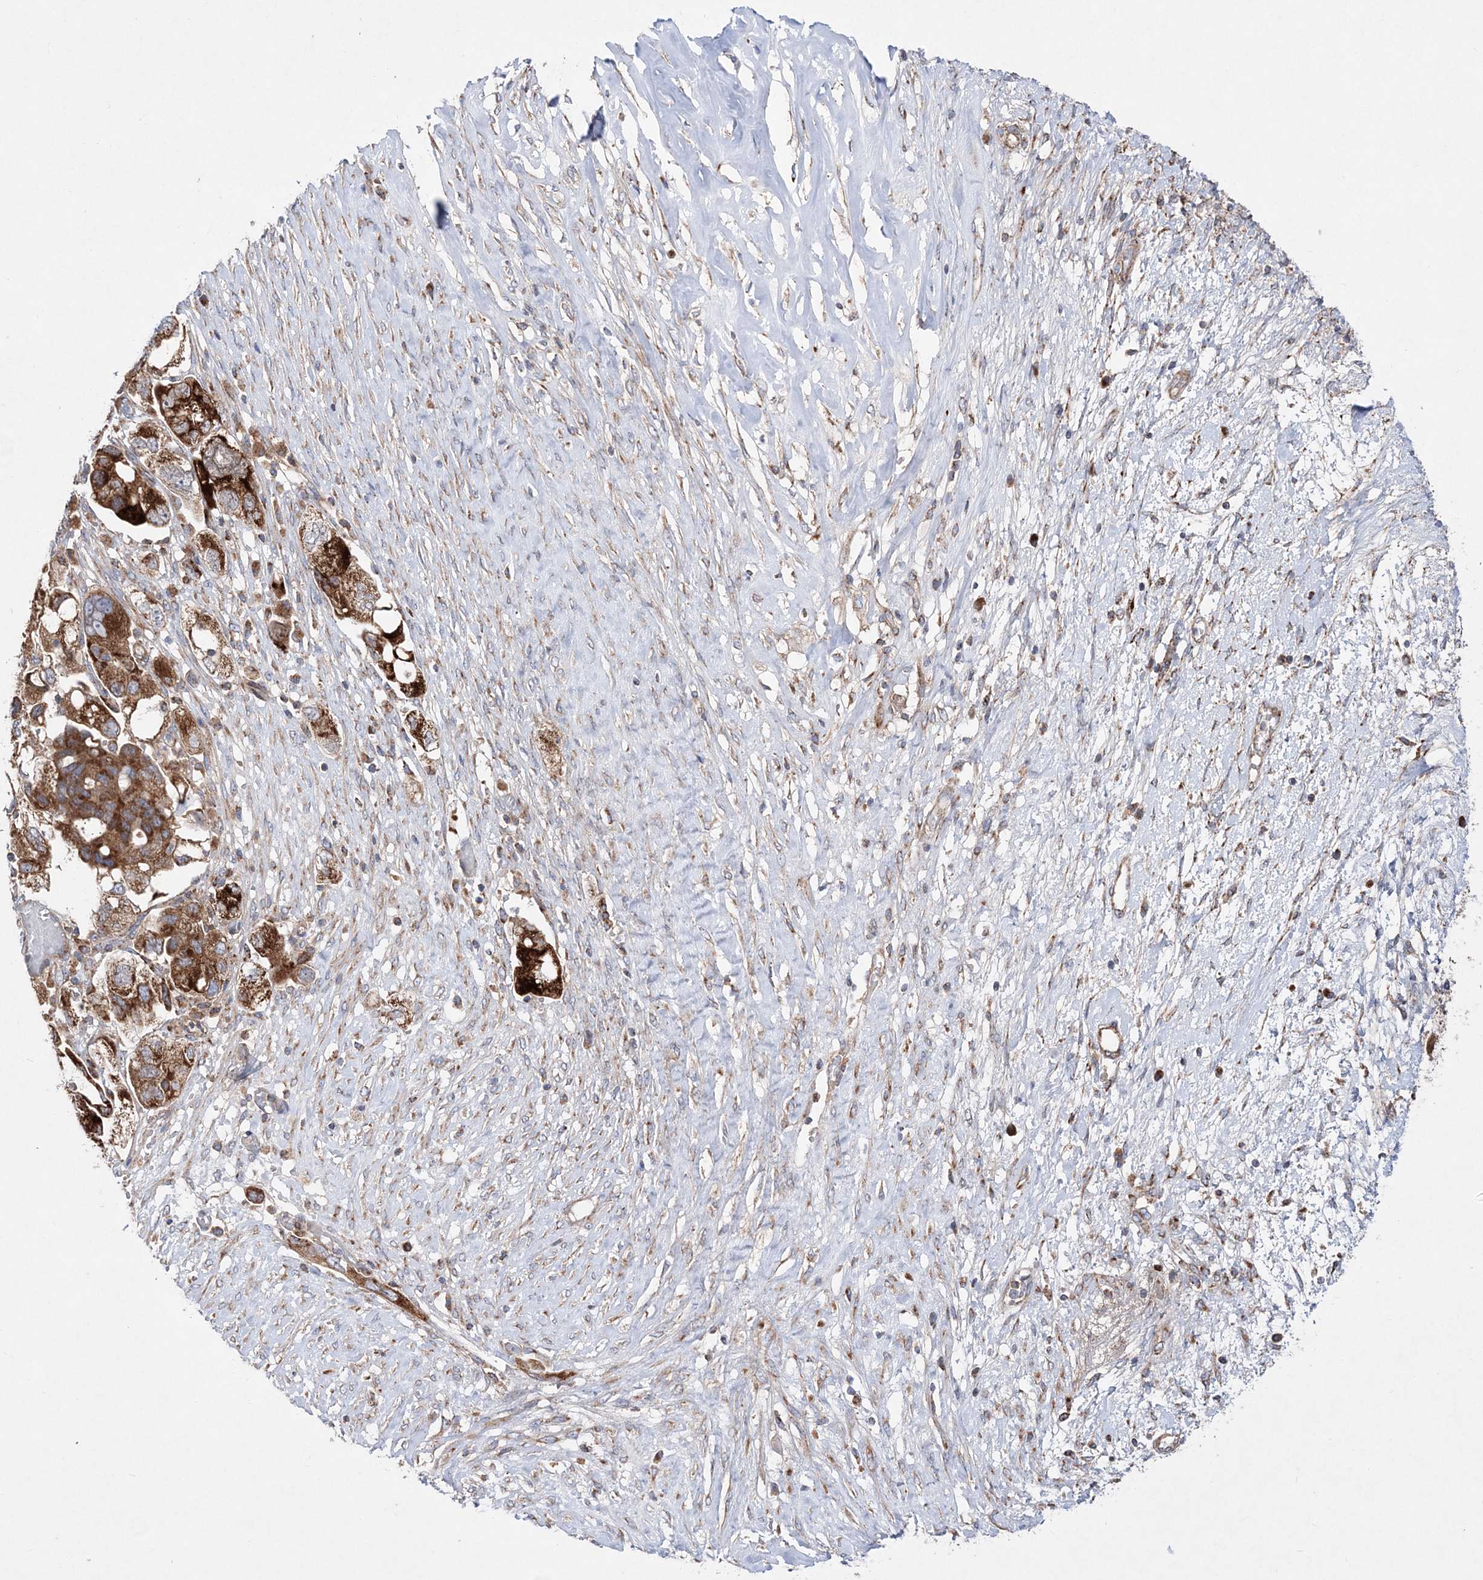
{"staining": {"intensity": "strong", "quantity": ">75%", "location": "cytoplasmic/membranous"}, "tissue": "ovarian cancer", "cell_type": "Tumor cells", "image_type": "cancer", "snomed": [{"axis": "morphology", "description": "Carcinoma, NOS"}, {"axis": "morphology", "description": "Cystadenocarcinoma, serous, NOS"}, {"axis": "topography", "description": "Ovary"}], "caption": "High-magnification brightfield microscopy of ovarian serous cystadenocarcinoma stained with DAB (3,3'-diaminobenzidine) (brown) and counterstained with hematoxylin (blue). tumor cells exhibit strong cytoplasmic/membranous staining is appreciated in about>75% of cells. The staining is performed using DAB brown chromogen to label protein expression. The nuclei are counter-stained blue using hematoxylin.", "gene": "NGLY1", "patient": {"sex": "female", "age": 69}}